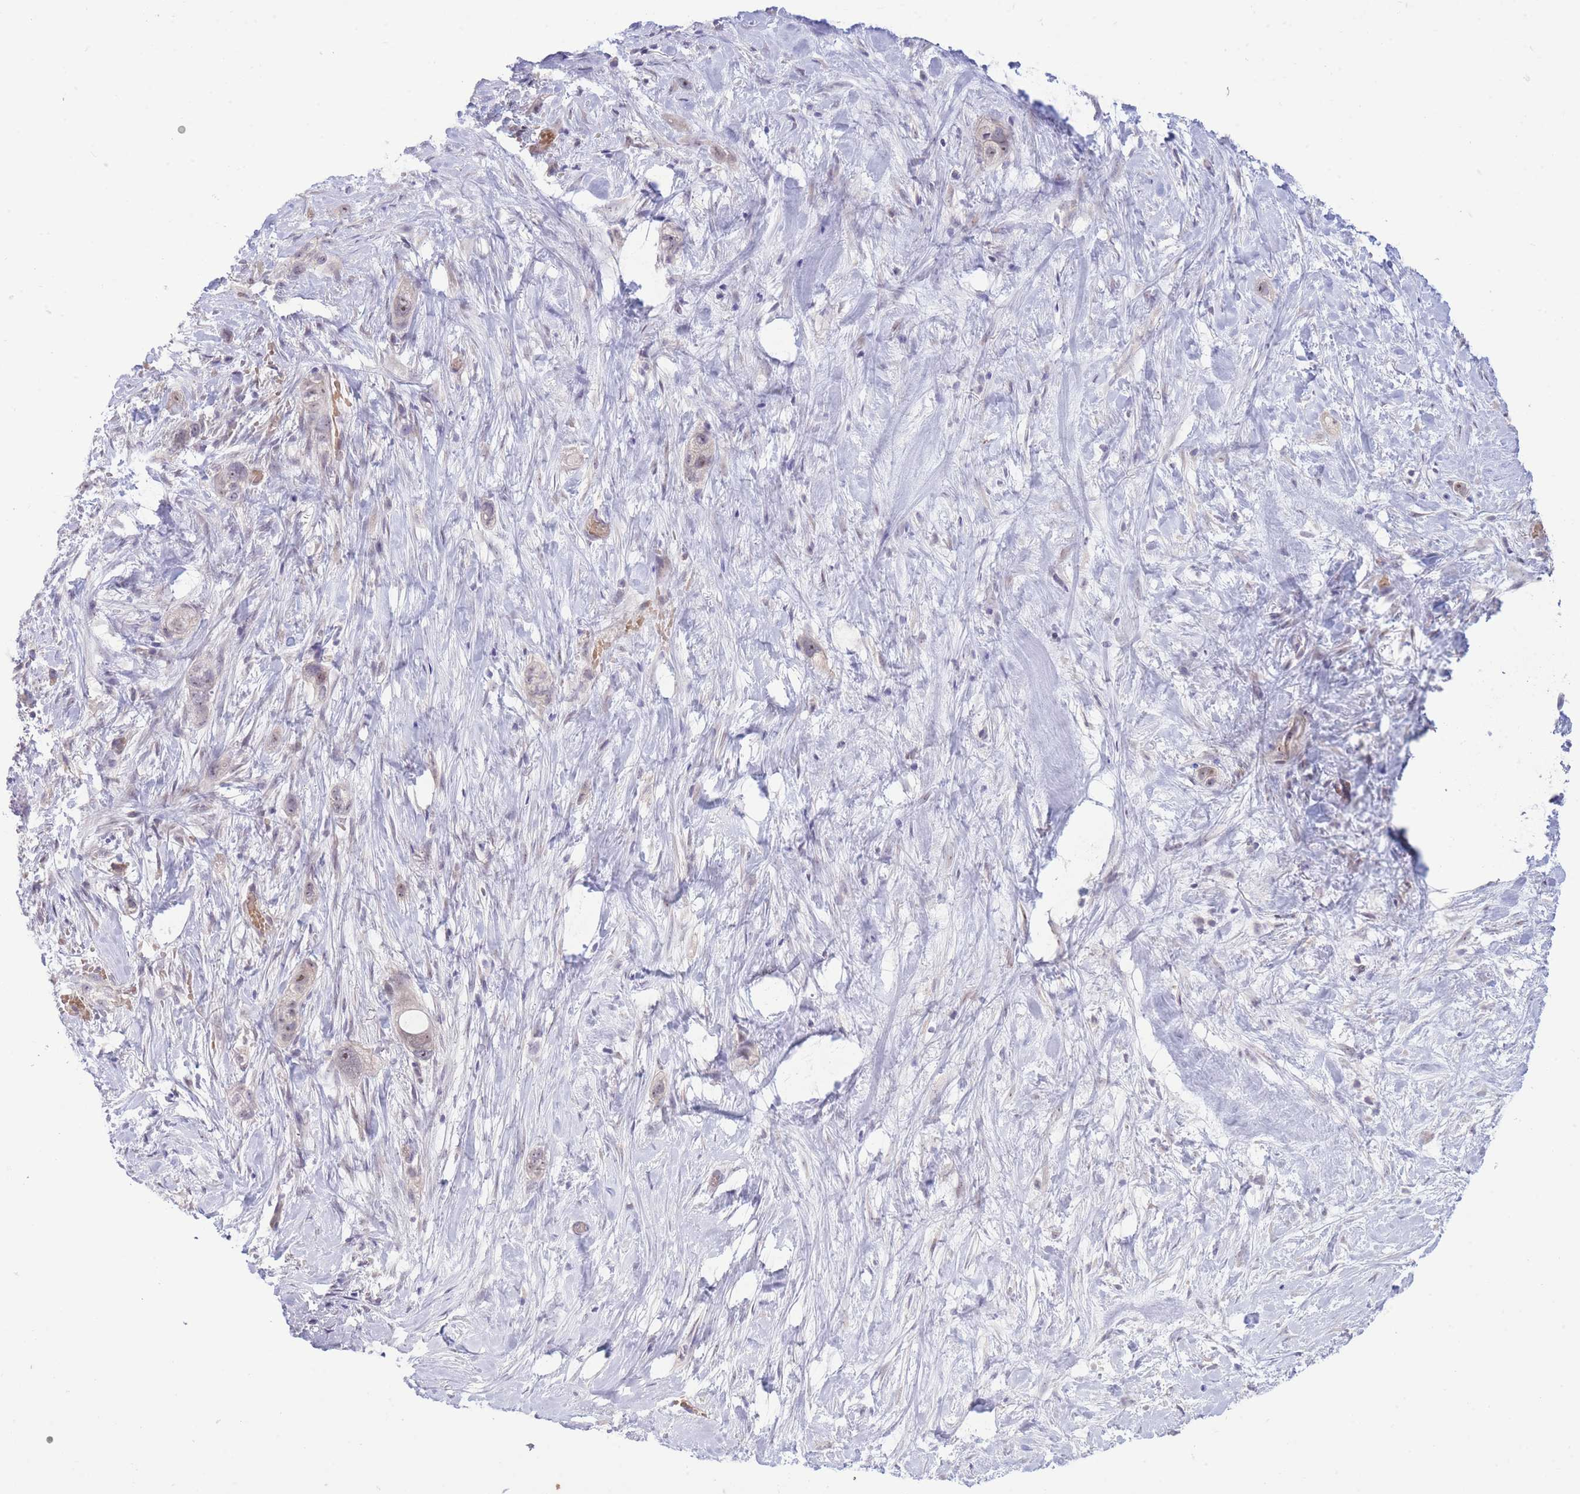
{"staining": {"intensity": "weak", "quantity": "<25%", "location": "nuclear"}, "tissue": "stomach cancer", "cell_type": "Tumor cells", "image_type": "cancer", "snomed": [{"axis": "morphology", "description": "Adenocarcinoma, NOS"}, {"axis": "topography", "description": "Stomach"}, {"axis": "topography", "description": "Stomach, lower"}], "caption": "Photomicrograph shows no protein staining in tumor cells of stomach adenocarcinoma tissue. The staining was performed using DAB (3,3'-diaminobenzidine) to visualize the protein expression in brown, while the nuclei were stained in blue with hematoxylin (Magnification: 20x).", "gene": "FBXO46", "patient": {"sex": "female", "age": 48}}